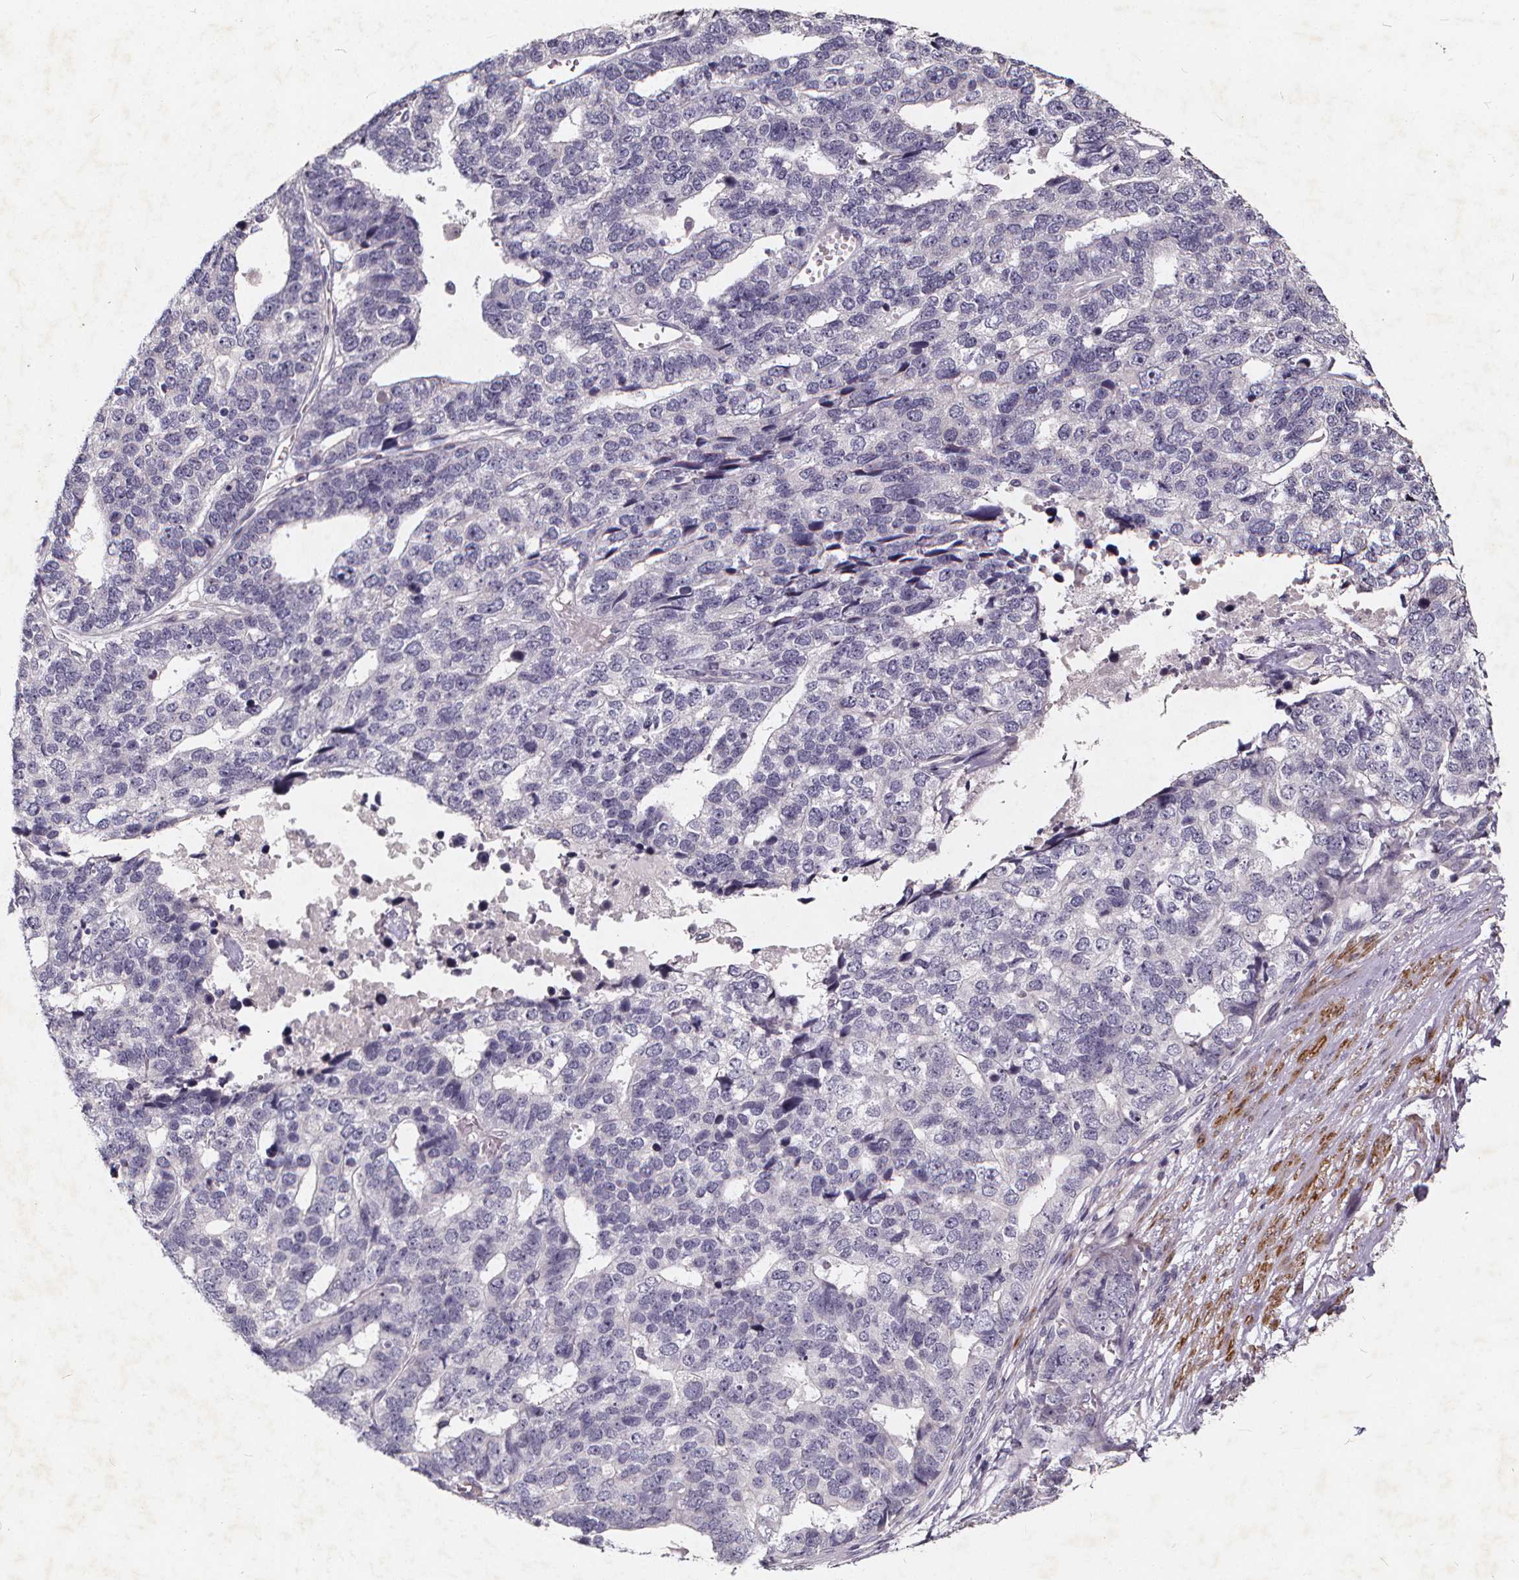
{"staining": {"intensity": "negative", "quantity": "none", "location": "none"}, "tissue": "stomach cancer", "cell_type": "Tumor cells", "image_type": "cancer", "snomed": [{"axis": "morphology", "description": "Adenocarcinoma, NOS"}, {"axis": "topography", "description": "Stomach"}], "caption": "Adenocarcinoma (stomach) stained for a protein using immunohistochemistry (IHC) displays no expression tumor cells.", "gene": "TSPAN14", "patient": {"sex": "male", "age": 69}}